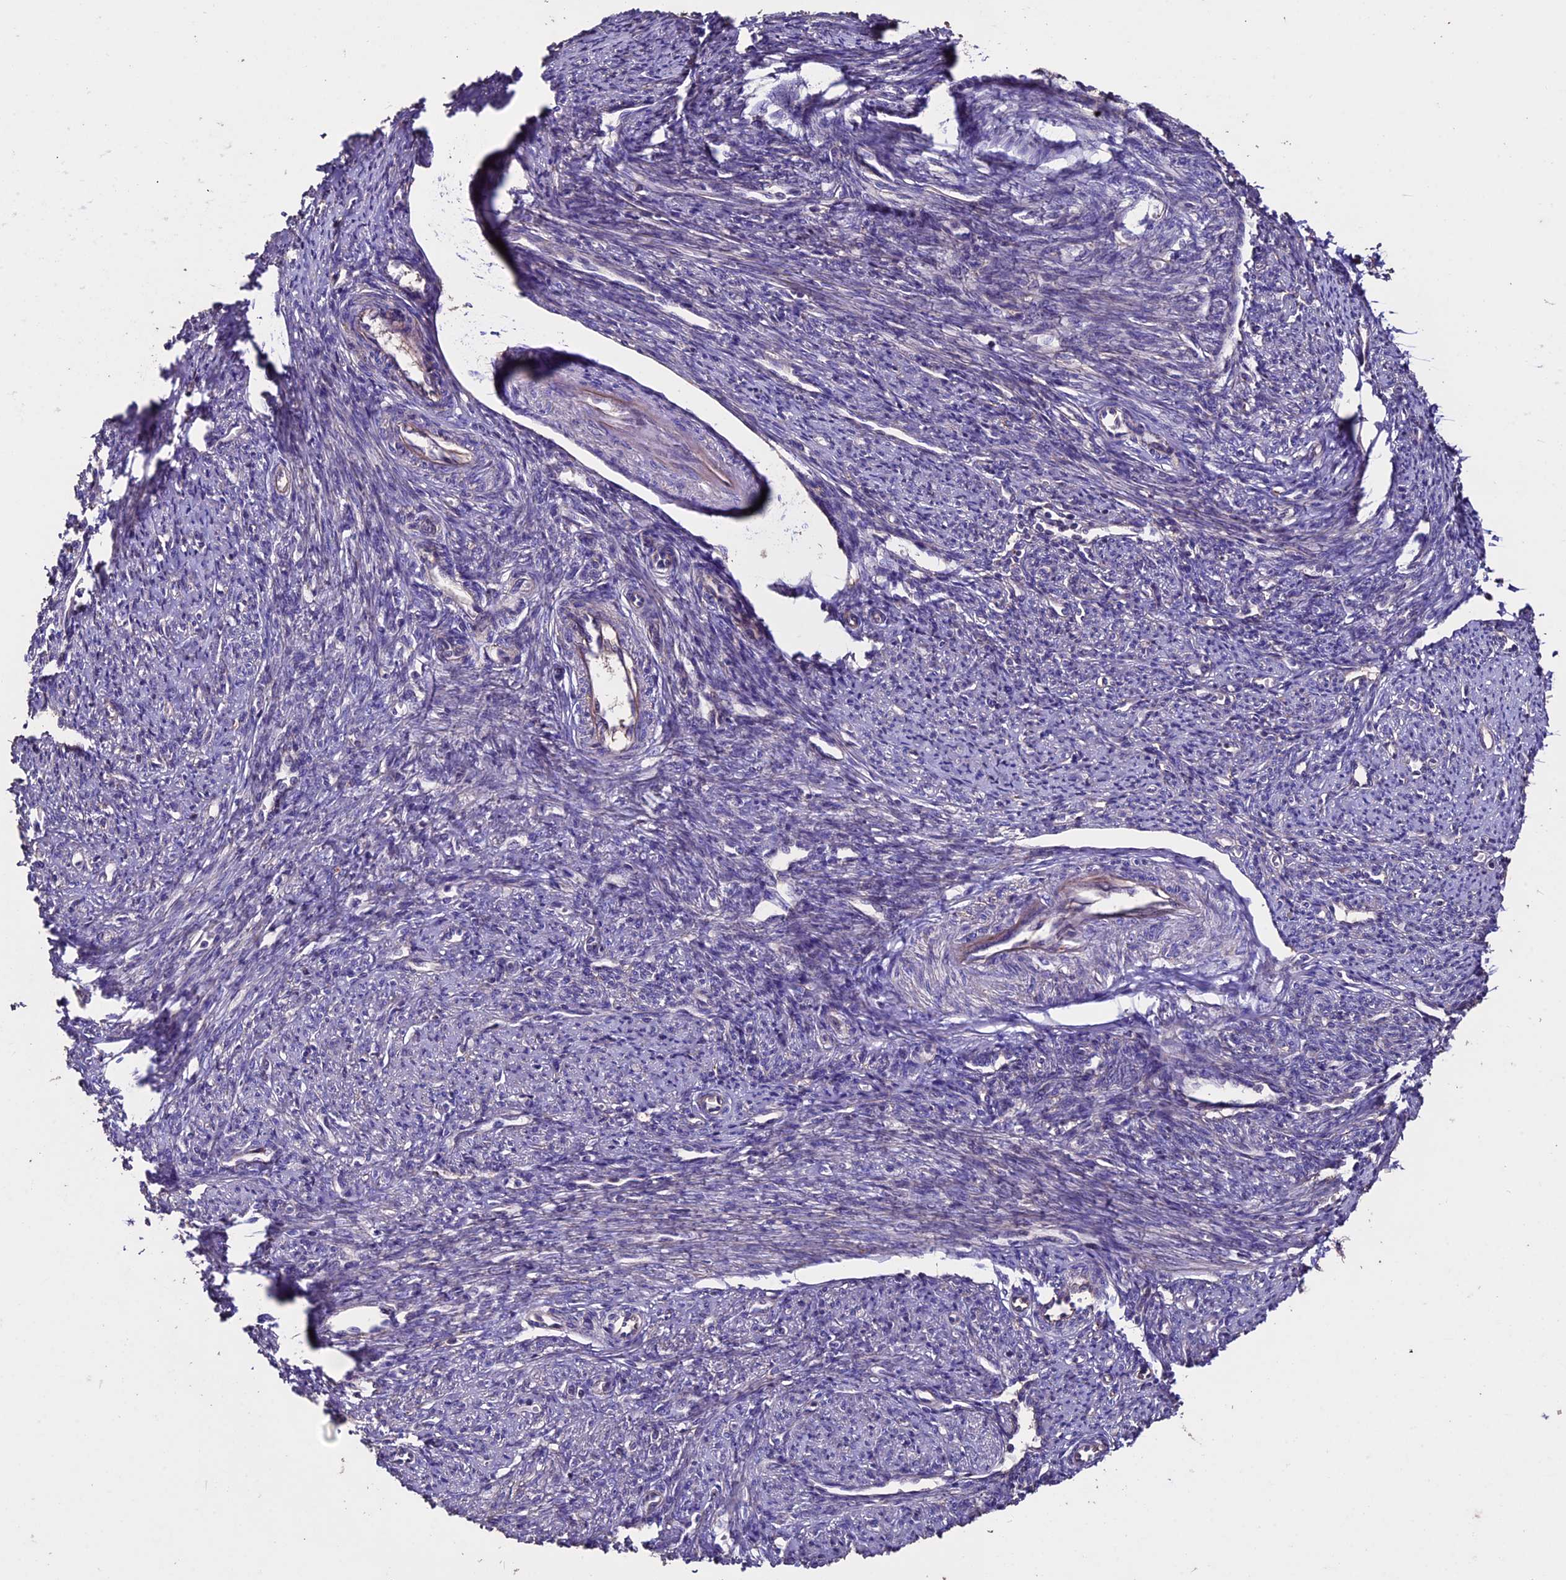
{"staining": {"intensity": "moderate", "quantity": "25%-75%", "location": "cytoplasmic/membranous"}, "tissue": "smooth muscle", "cell_type": "Smooth muscle cells", "image_type": "normal", "snomed": [{"axis": "morphology", "description": "Normal tissue, NOS"}, {"axis": "topography", "description": "Smooth muscle"}, {"axis": "topography", "description": "Uterus"}], "caption": "Smooth muscle stained for a protein reveals moderate cytoplasmic/membranous positivity in smooth muscle cells. (DAB = brown stain, brightfield microscopy at high magnification).", "gene": "USB1", "patient": {"sex": "female", "age": 59}}